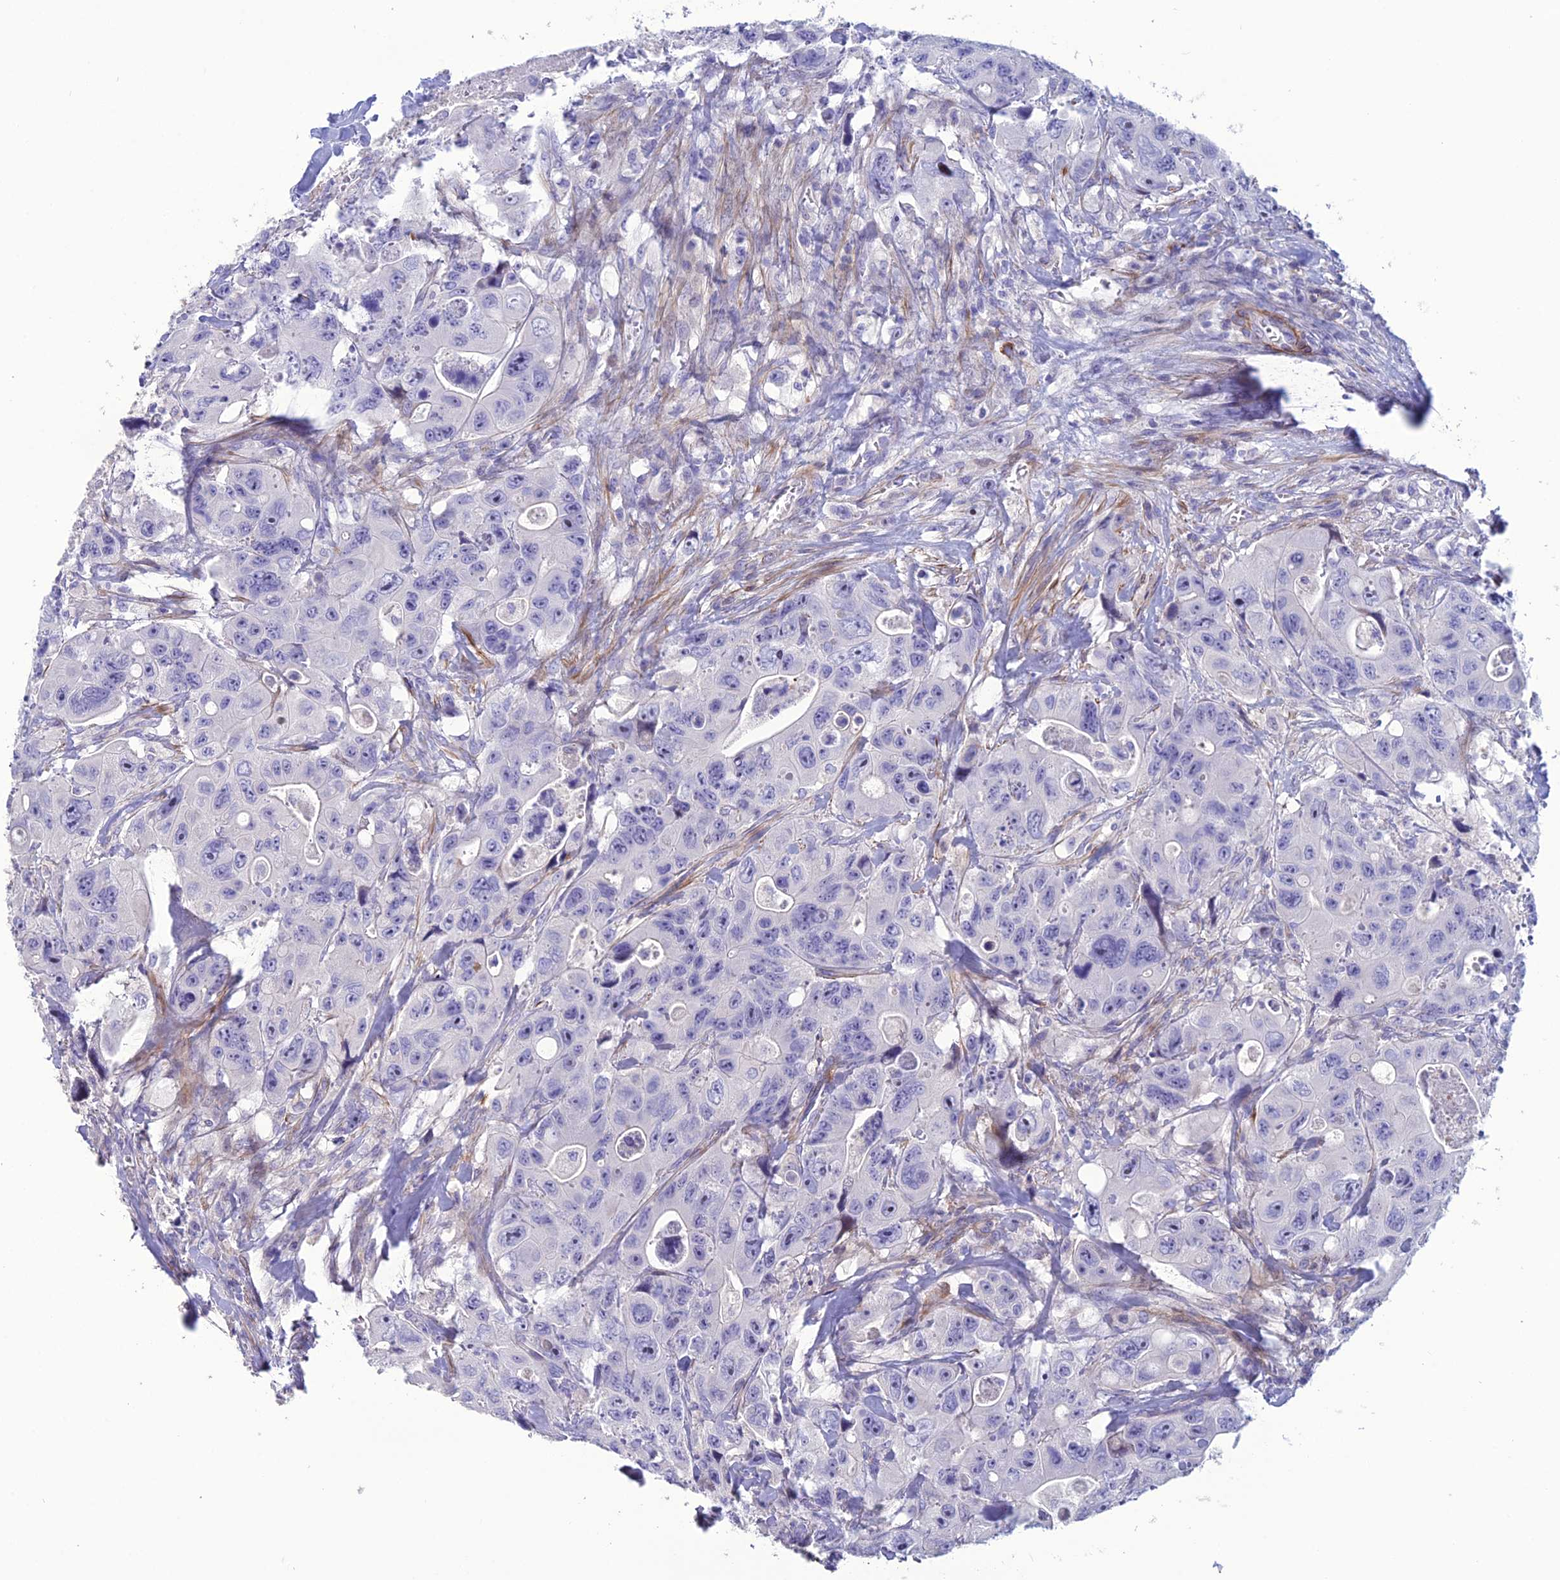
{"staining": {"intensity": "negative", "quantity": "none", "location": "none"}, "tissue": "colorectal cancer", "cell_type": "Tumor cells", "image_type": "cancer", "snomed": [{"axis": "morphology", "description": "Adenocarcinoma, NOS"}, {"axis": "topography", "description": "Colon"}], "caption": "The histopathology image reveals no staining of tumor cells in colorectal cancer.", "gene": "OR56B1", "patient": {"sex": "female", "age": 46}}